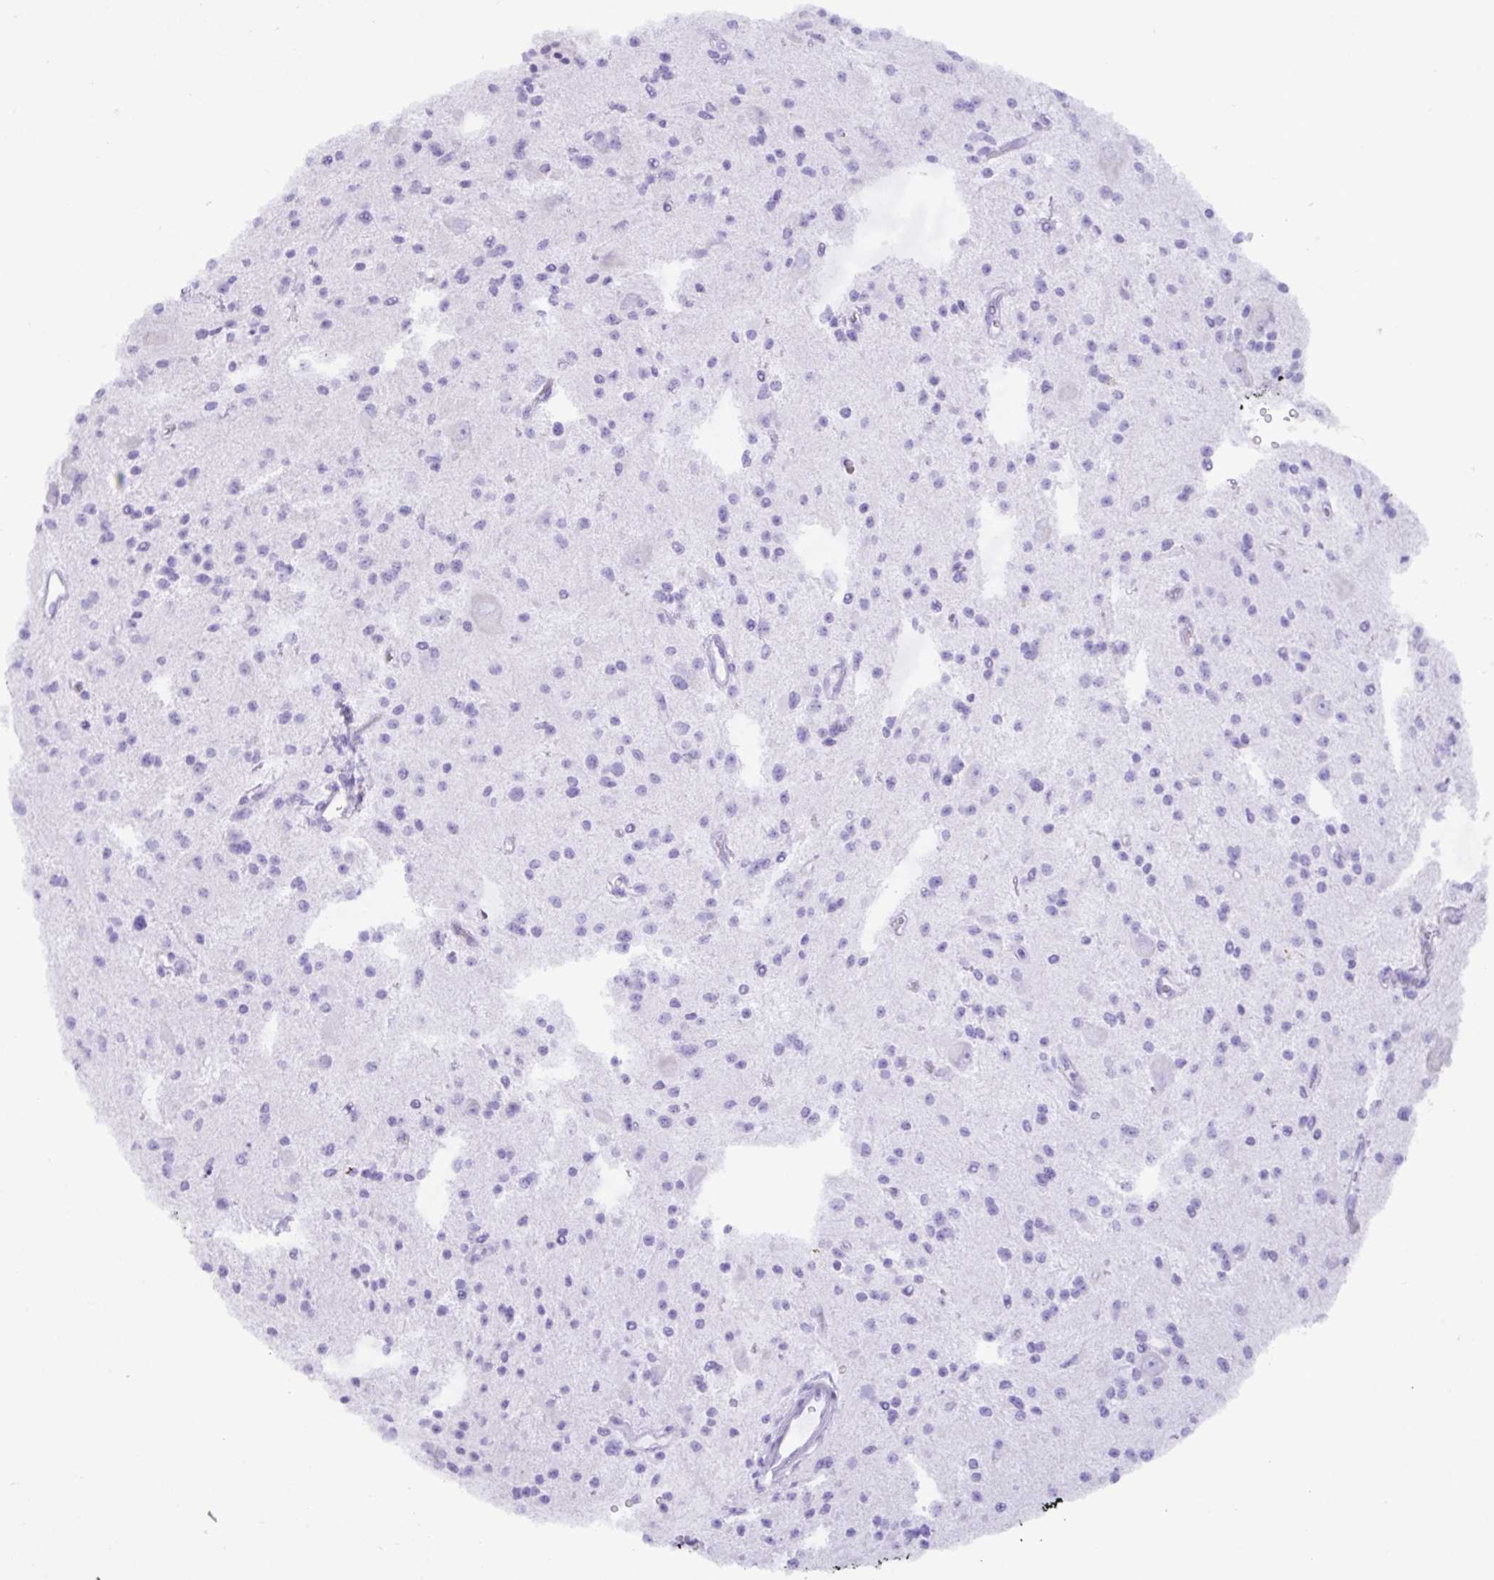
{"staining": {"intensity": "negative", "quantity": "none", "location": "none"}, "tissue": "glioma", "cell_type": "Tumor cells", "image_type": "cancer", "snomed": [{"axis": "morphology", "description": "Glioma, malignant, Low grade"}, {"axis": "topography", "description": "Brain"}], "caption": "A high-resolution photomicrograph shows immunohistochemistry staining of malignant low-grade glioma, which demonstrates no significant expression in tumor cells. (Immunohistochemistry (ihc), brightfield microscopy, high magnification).", "gene": "C4orf33", "patient": {"sex": "male", "age": 43}}